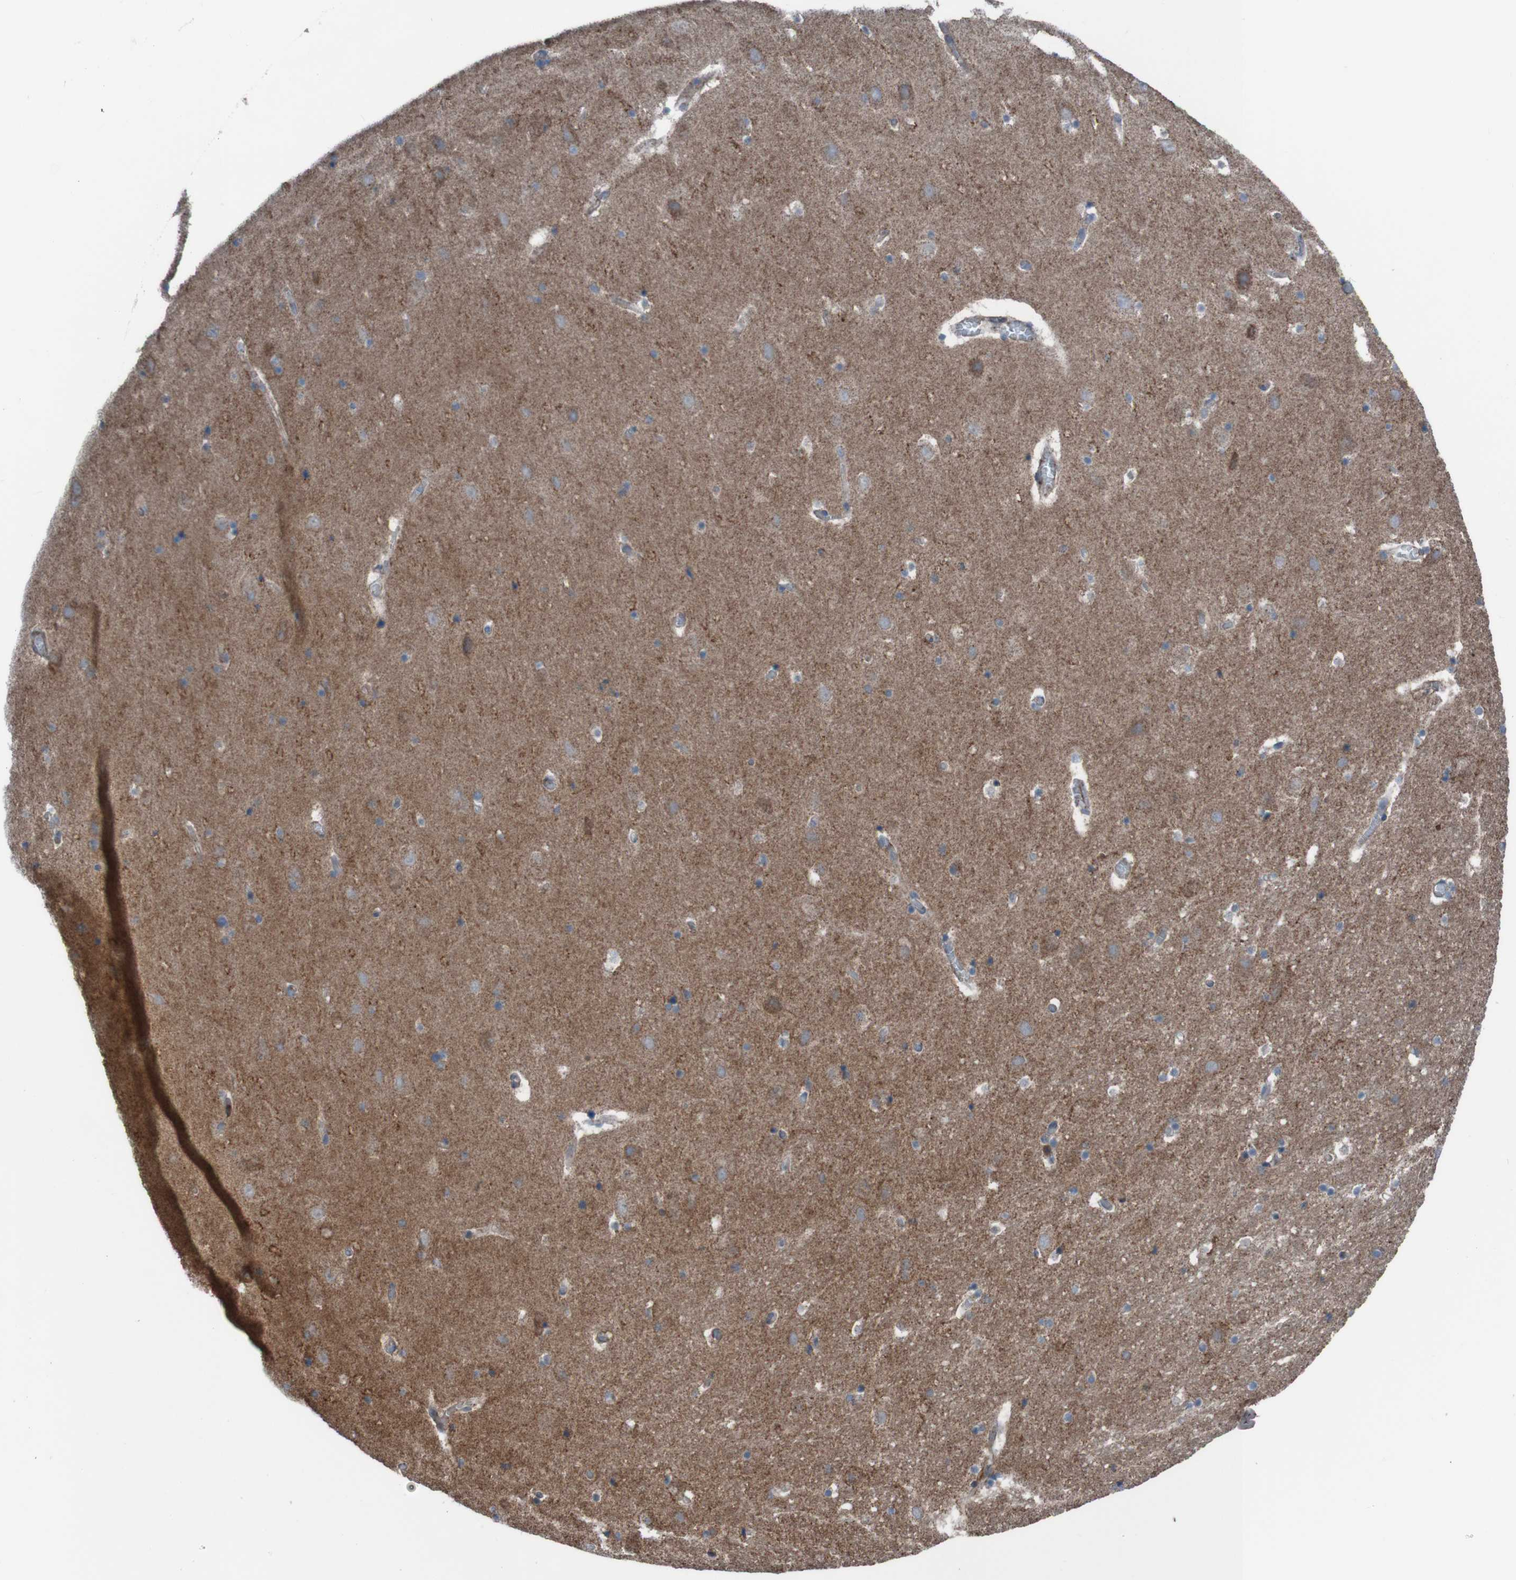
{"staining": {"intensity": "negative", "quantity": "none", "location": "none"}, "tissue": "hippocampus", "cell_type": "Glial cells", "image_type": "normal", "snomed": [{"axis": "morphology", "description": "Normal tissue, NOS"}, {"axis": "topography", "description": "Hippocampus"}], "caption": "DAB immunohistochemical staining of benign human hippocampus exhibits no significant positivity in glial cells.", "gene": "PDGFB", "patient": {"sex": "male", "age": 45}}